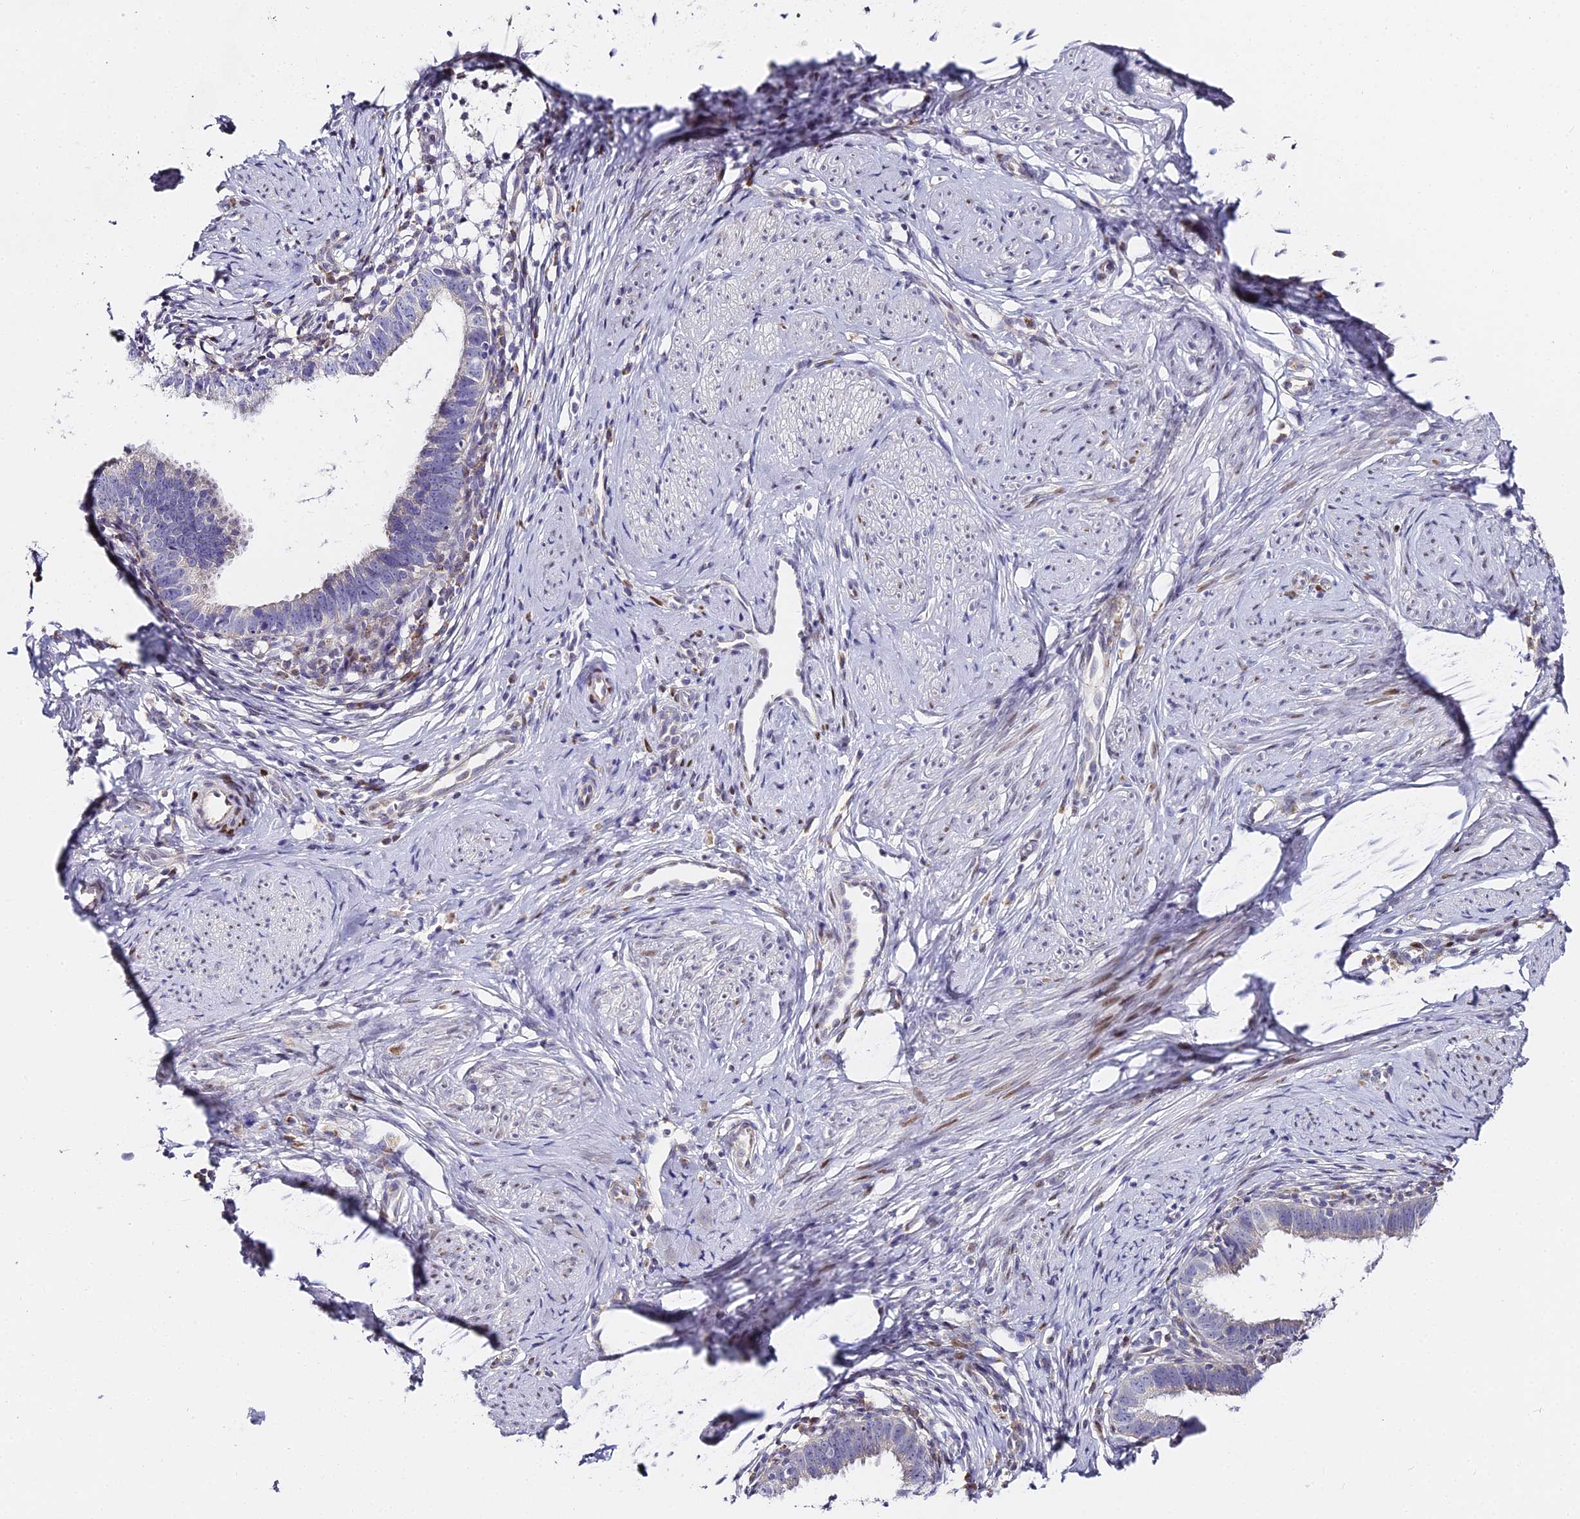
{"staining": {"intensity": "negative", "quantity": "none", "location": "none"}, "tissue": "cervical cancer", "cell_type": "Tumor cells", "image_type": "cancer", "snomed": [{"axis": "morphology", "description": "Adenocarcinoma, NOS"}, {"axis": "topography", "description": "Cervix"}], "caption": "Tumor cells are negative for brown protein staining in cervical cancer (adenocarcinoma).", "gene": "SERP1", "patient": {"sex": "female", "age": 36}}